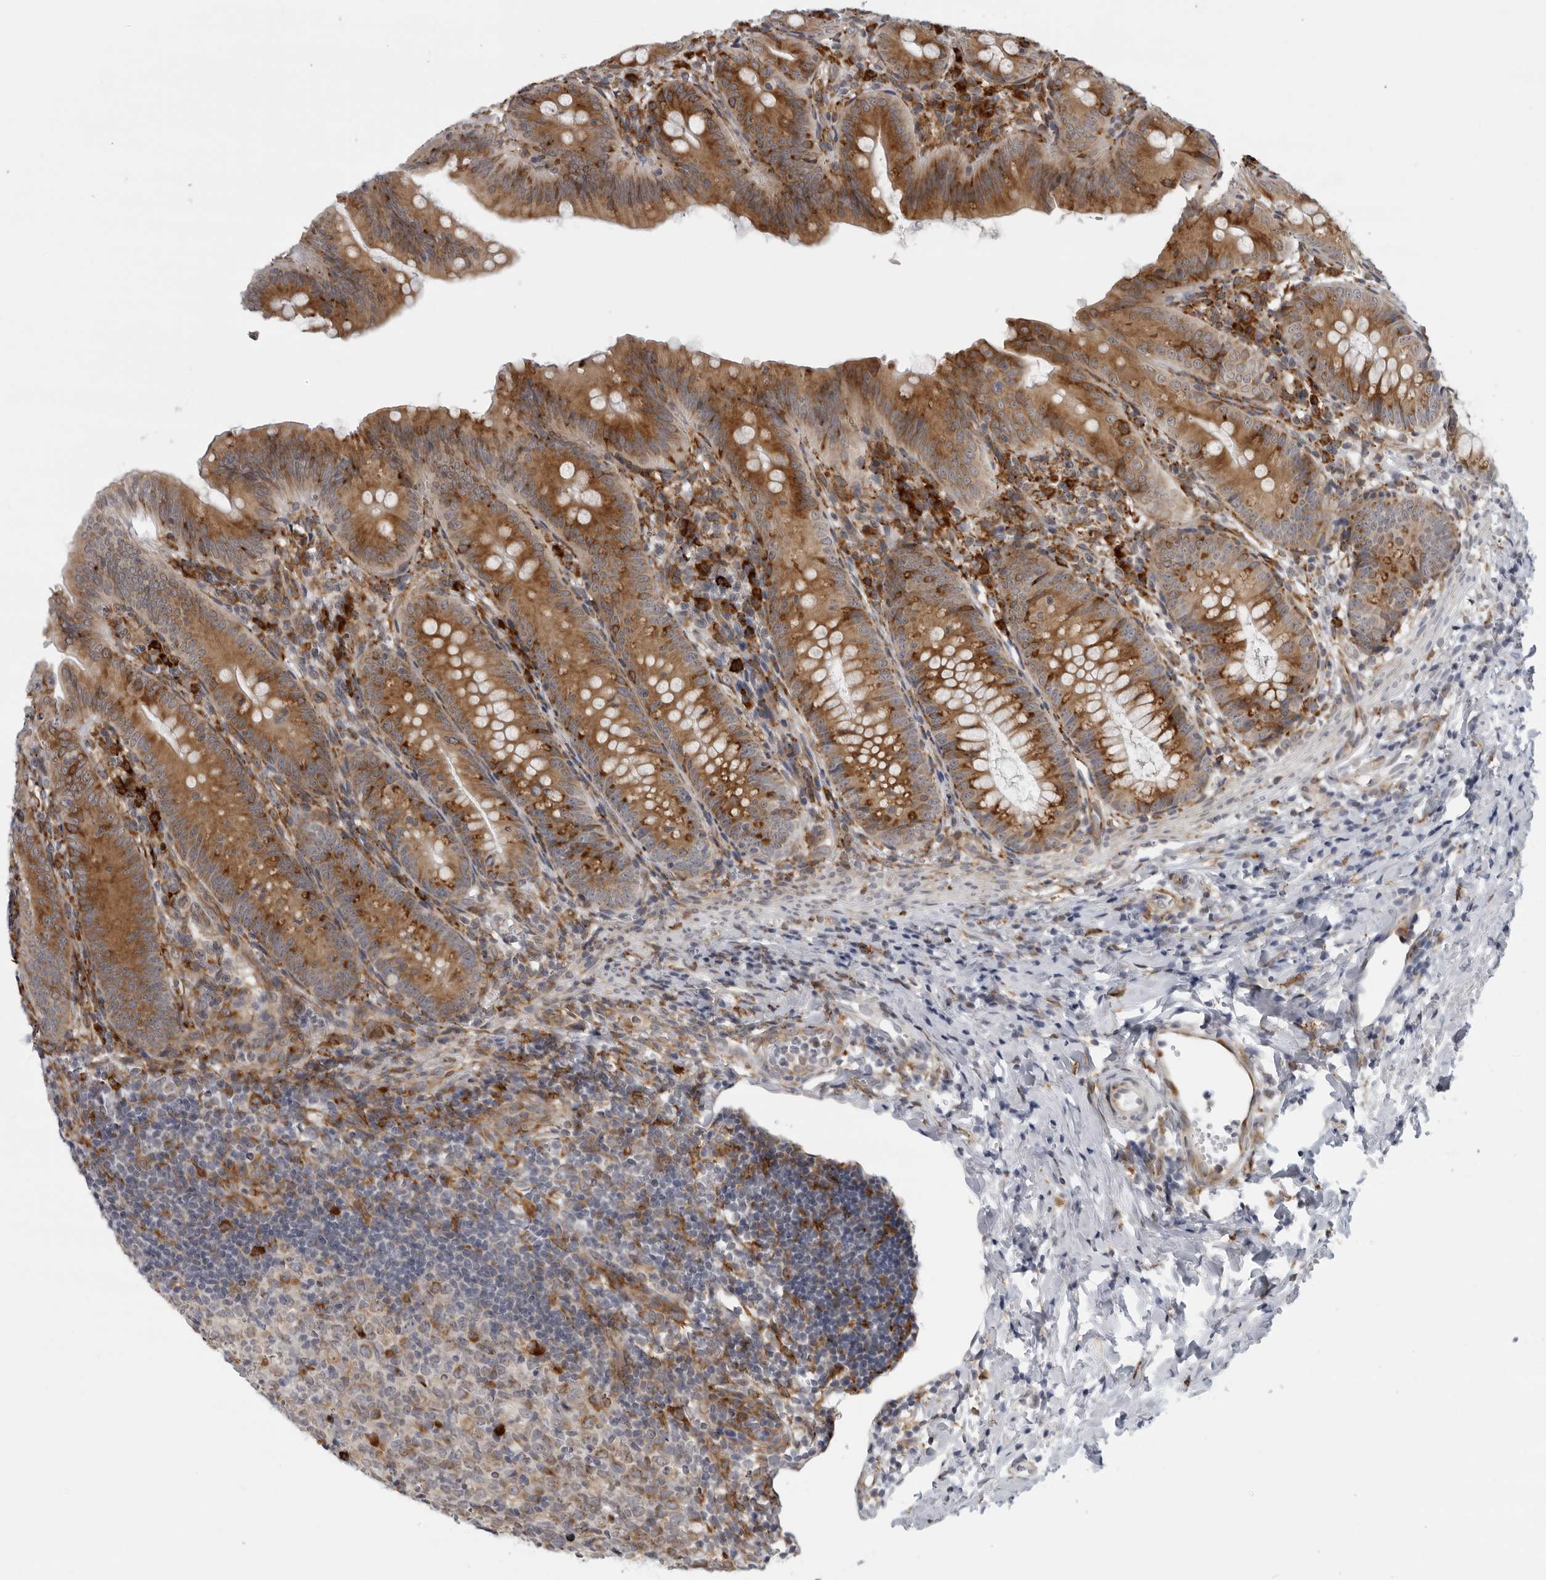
{"staining": {"intensity": "strong", "quantity": ">75%", "location": "cytoplasmic/membranous"}, "tissue": "appendix", "cell_type": "Glandular cells", "image_type": "normal", "snomed": [{"axis": "morphology", "description": "Normal tissue, NOS"}, {"axis": "topography", "description": "Appendix"}], "caption": "IHC histopathology image of normal appendix stained for a protein (brown), which displays high levels of strong cytoplasmic/membranous positivity in about >75% of glandular cells.", "gene": "ALPK2", "patient": {"sex": "male", "age": 1}}